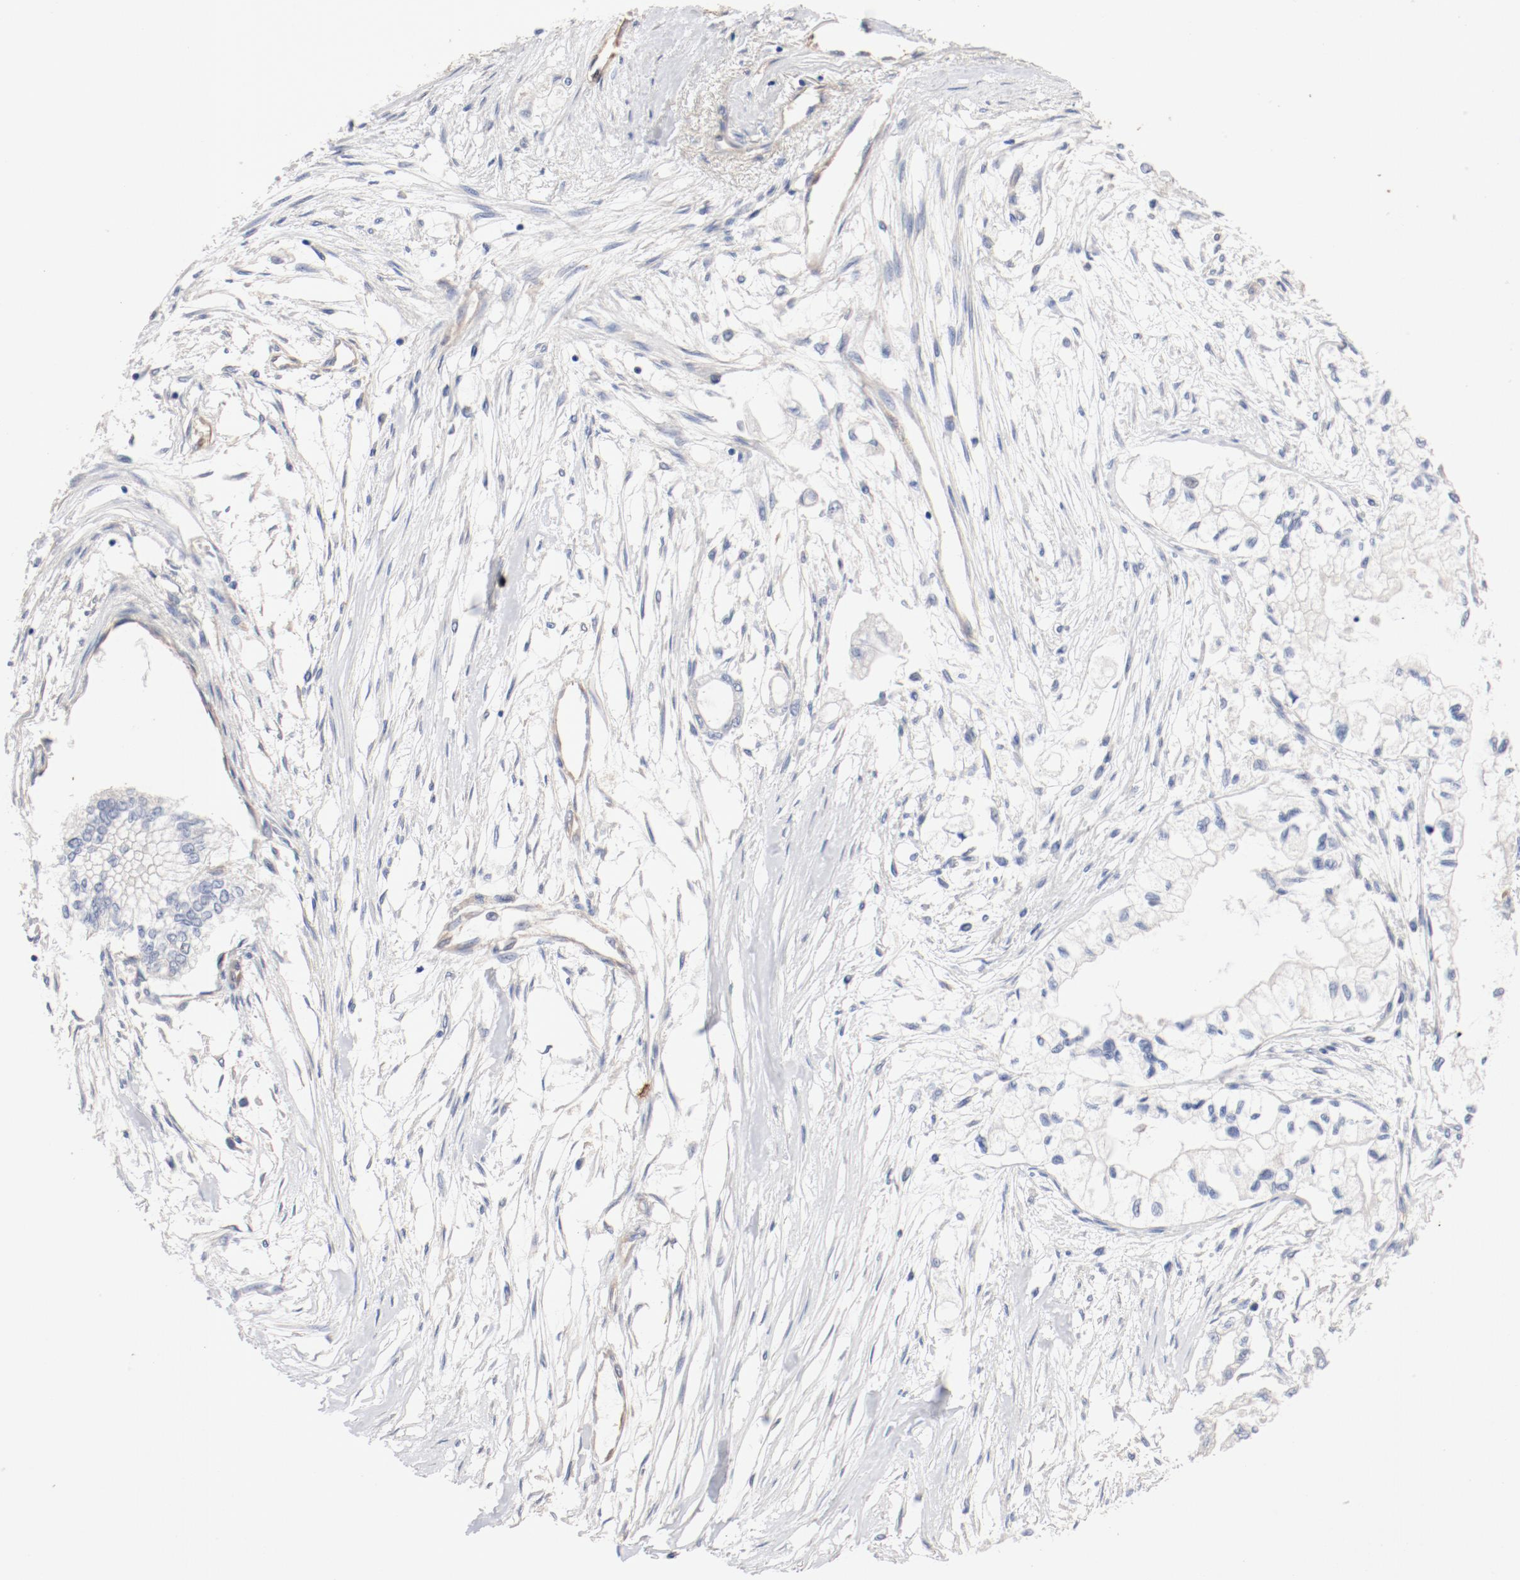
{"staining": {"intensity": "negative", "quantity": "none", "location": "none"}, "tissue": "pancreatic cancer", "cell_type": "Tumor cells", "image_type": "cancer", "snomed": [{"axis": "morphology", "description": "Adenocarcinoma, NOS"}, {"axis": "topography", "description": "Pancreas"}], "caption": "Tumor cells show no significant expression in adenocarcinoma (pancreatic).", "gene": "UBE2J1", "patient": {"sex": "male", "age": 79}}